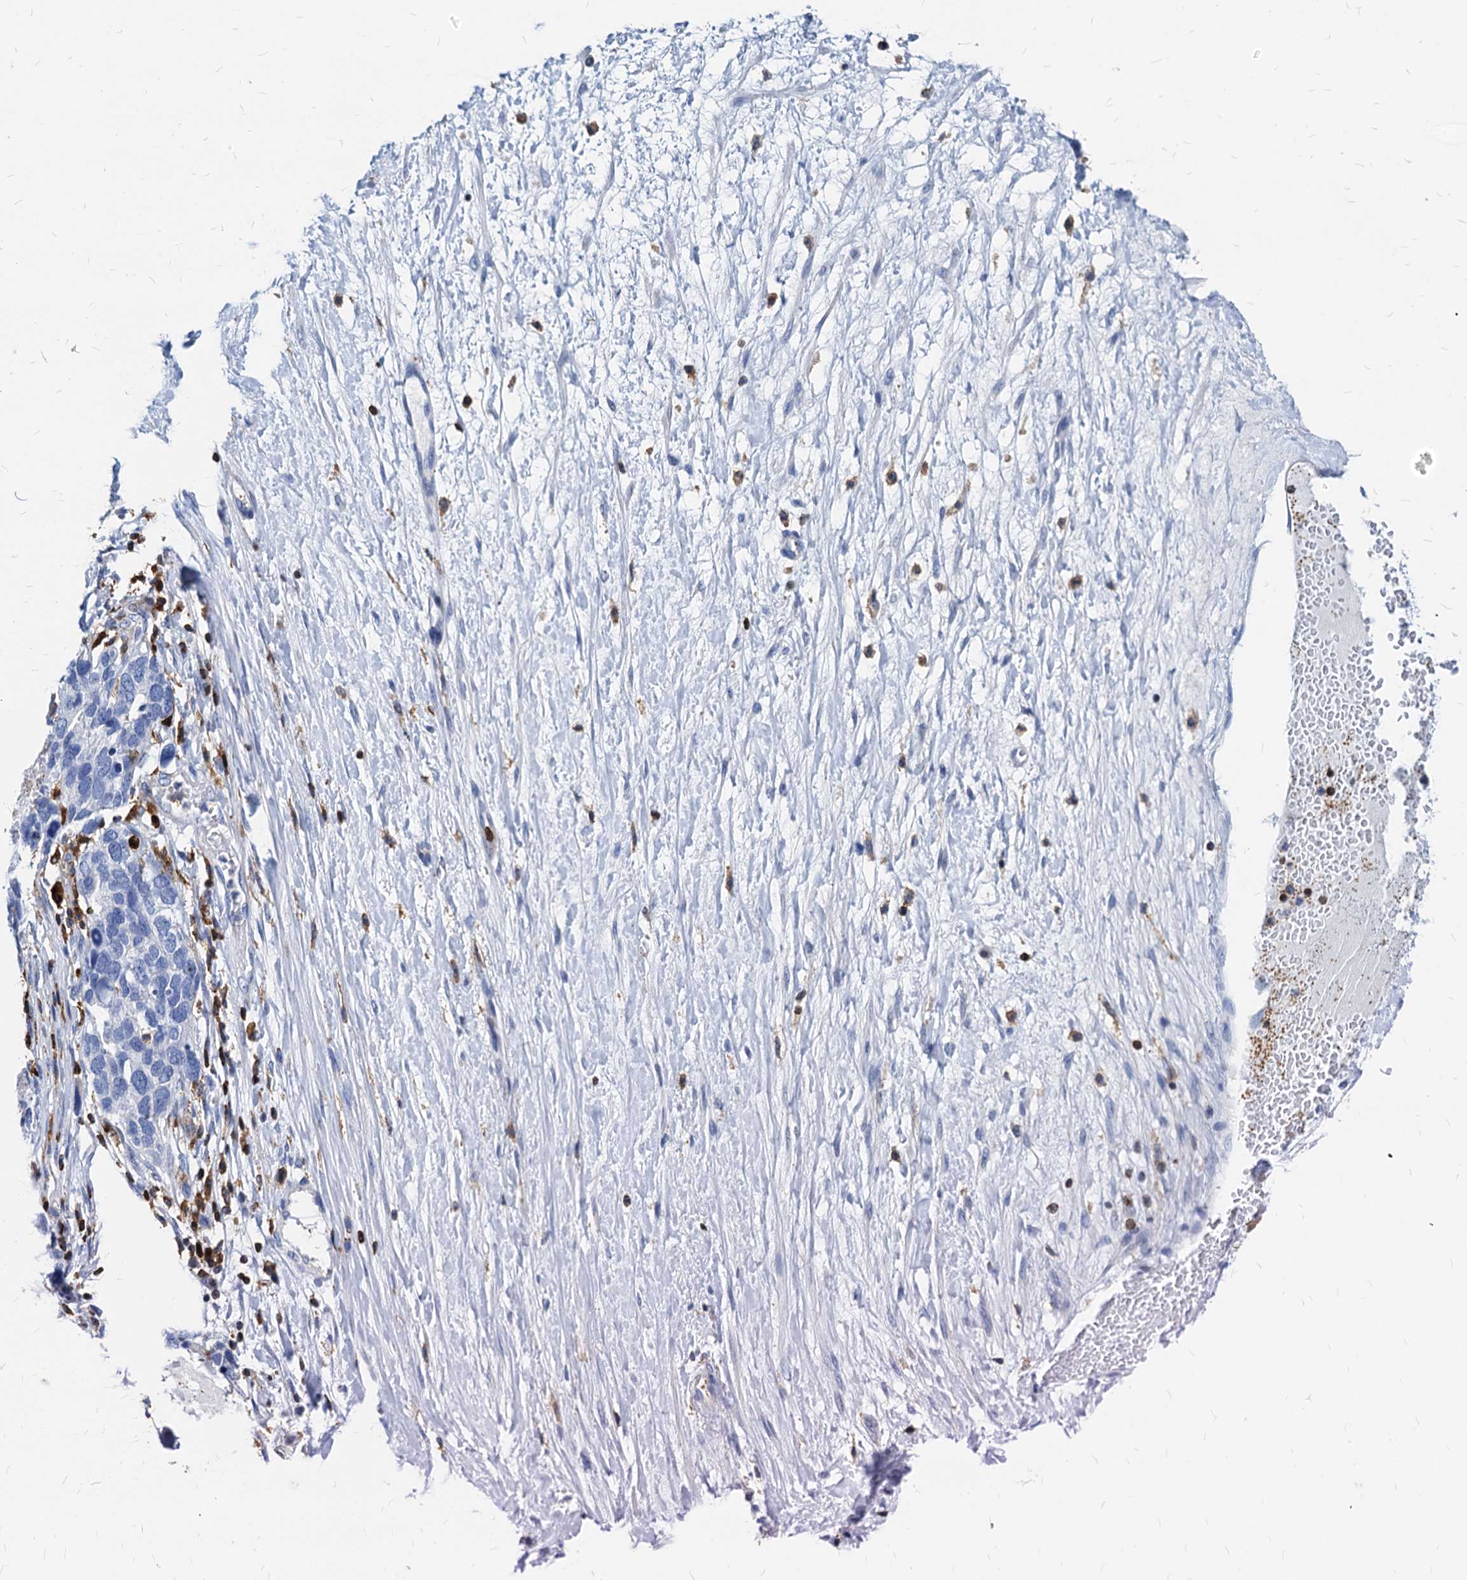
{"staining": {"intensity": "negative", "quantity": "none", "location": "none"}, "tissue": "ovarian cancer", "cell_type": "Tumor cells", "image_type": "cancer", "snomed": [{"axis": "morphology", "description": "Cystadenocarcinoma, serous, NOS"}, {"axis": "topography", "description": "Ovary"}], "caption": "Immunohistochemistry of ovarian cancer reveals no staining in tumor cells.", "gene": "LCP2", "patient": {"sex": "female", "age": 54}}